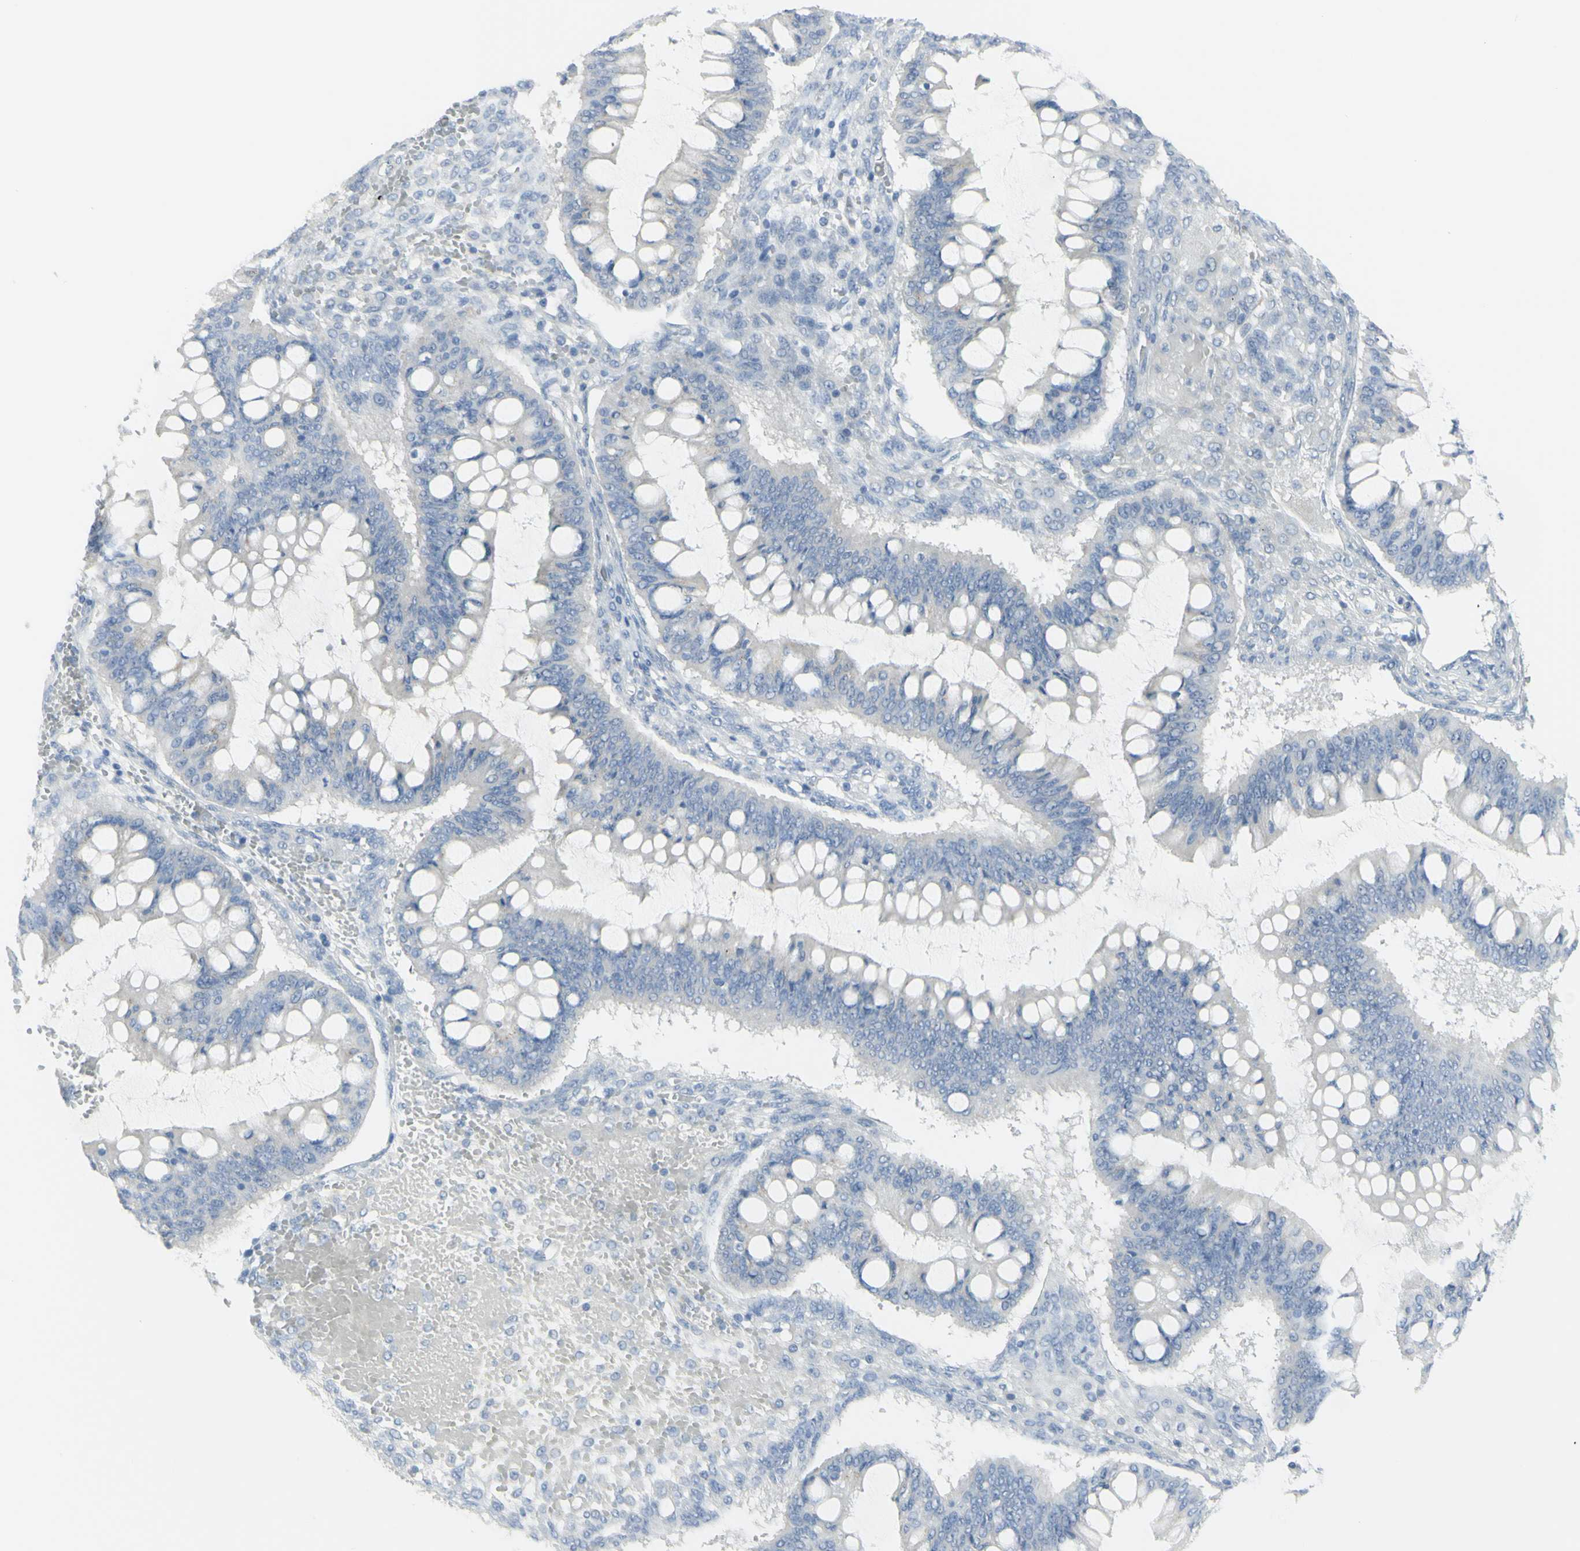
{"staining": {"intensity": "negative", "quantity": "none", "location": "none"}, "tissue": "ovarian cancer", "cell_type": "Tumor cells", "image_type": "cancer", "snomed": [{"axis": "morphology", "description": "Cystadenocarcinoma, mucinous, NOS"}, {"axis": "topography", "description": "Ovary"}], "caption": "Immunohistochemistry (IHC) histopathology image of mucinous cystadenocarcinoma (ovarian) stained for a protein (brown), which exhibits no staining in tumor cells. (DAB (3,3'-diaminobenzidine) IHC visualized using brightfield microscopy, high magnification).", "gene": "CD207", "patient": {"sex": "female", "age": 73}}